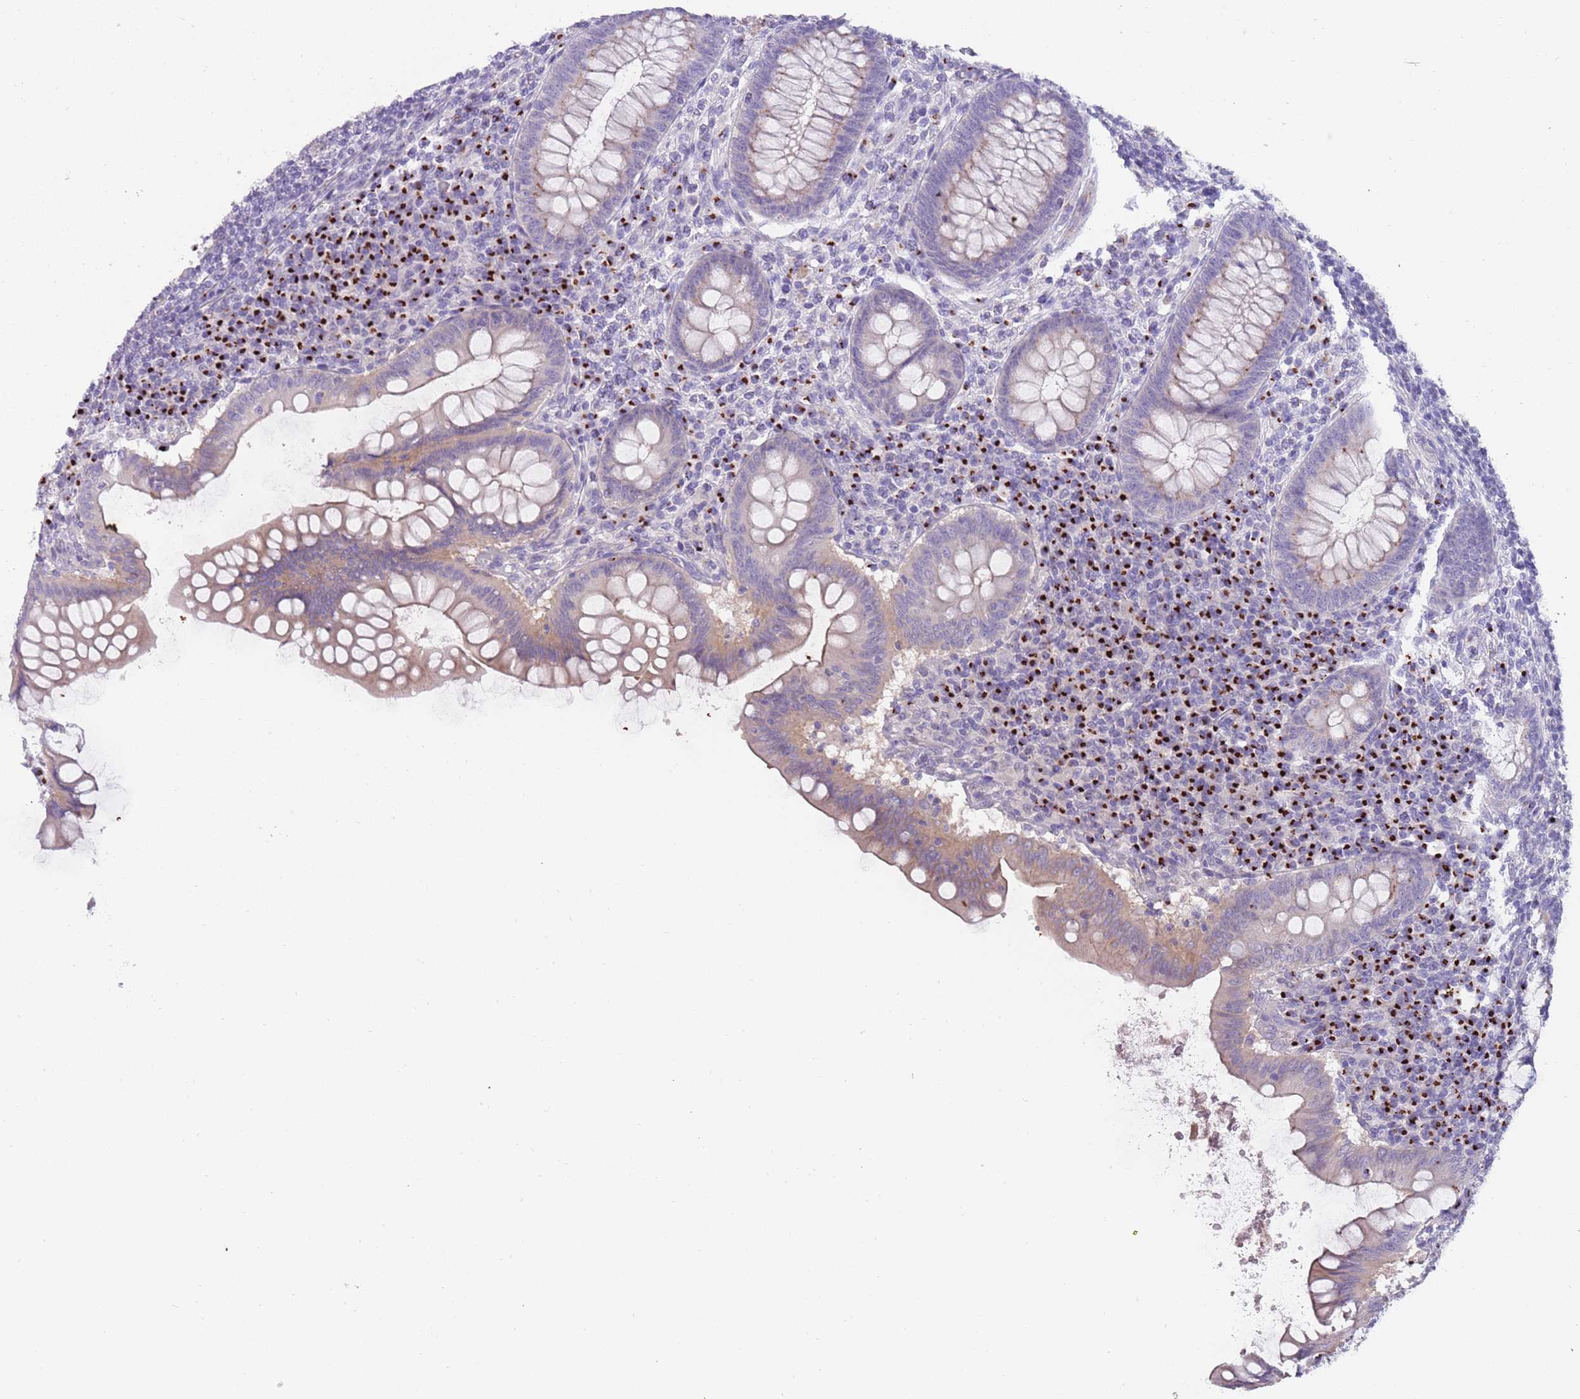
{"staining": {"intensity": "moderate", "quantity": "<25%", "location": "cytoplasmic/membranous"}, "tissue": "appendix", "cell_type": "Glandular cells", "image_type": "normal", "snomed": [{"axis": "morphology", "description": "Normal tissue, NOS"}, {"axis": "topography", "description": "Appendix"}], "caption": "DAB (3,3'-diaminobenzidine) immunohistochemical staining of benign human appendix reveals moderate cytoplasmic/membranous protein expression in about <25% of glandular cells.", "gene": "C2CD3", "patient": {"sex": "female", "age": 33}}